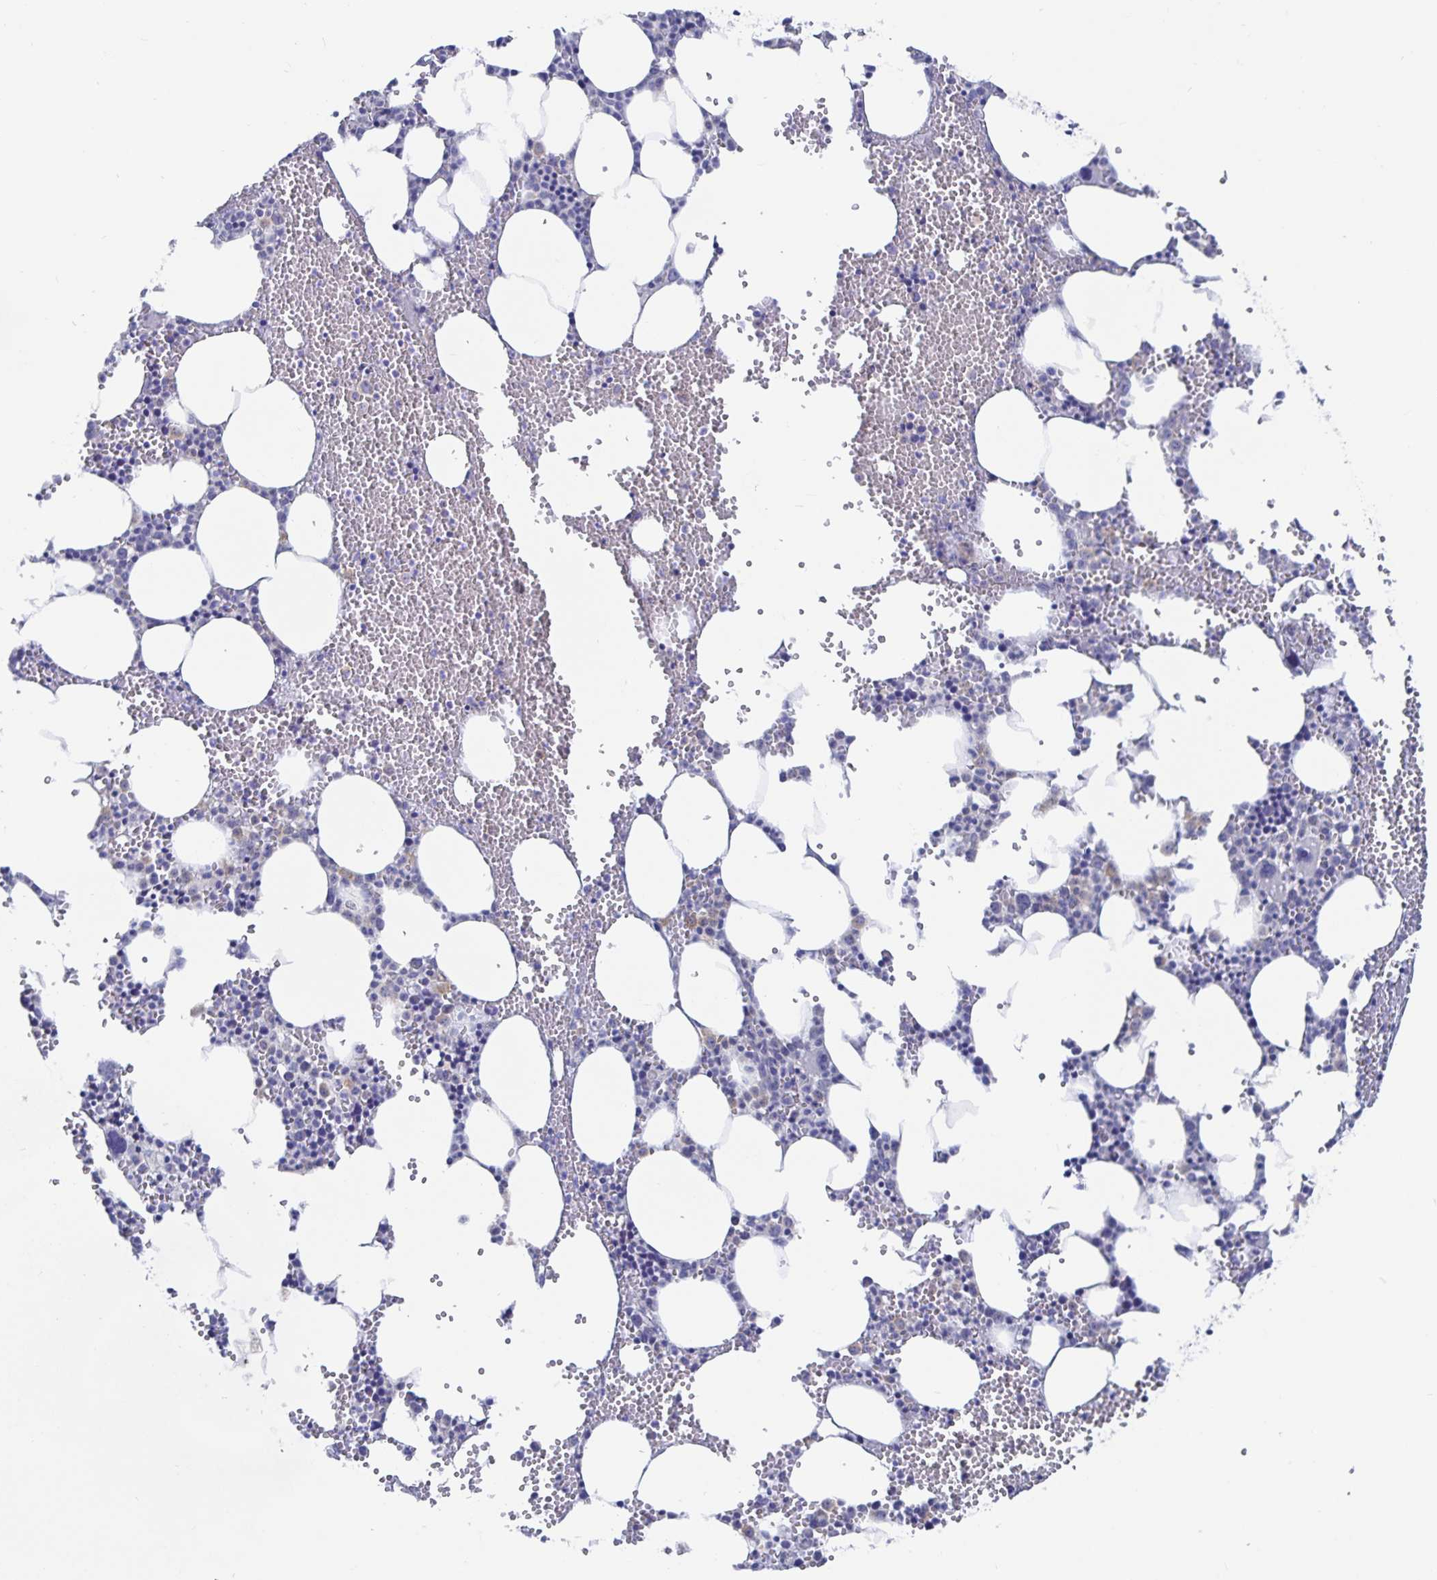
{"staining": {"intensity": "weak", "quantity": "<25%", "location": "cytoplasmic/membranous"}, "tissue": "bone marrow", "cell_type": "Hematopoietic cells", "image_type": "normal", "snomed": [{"axis": "morphology", "description": "Normal tissue, NOS"}, {"axis": "topography", "description": "Bone marrow"}], "caption": "Bone marrow stained for a protein using immunohistochemistry shows no staining hematopoietic cells.", "gene": "ZIK1", "patient": {"sex": "male", "age": 89}}